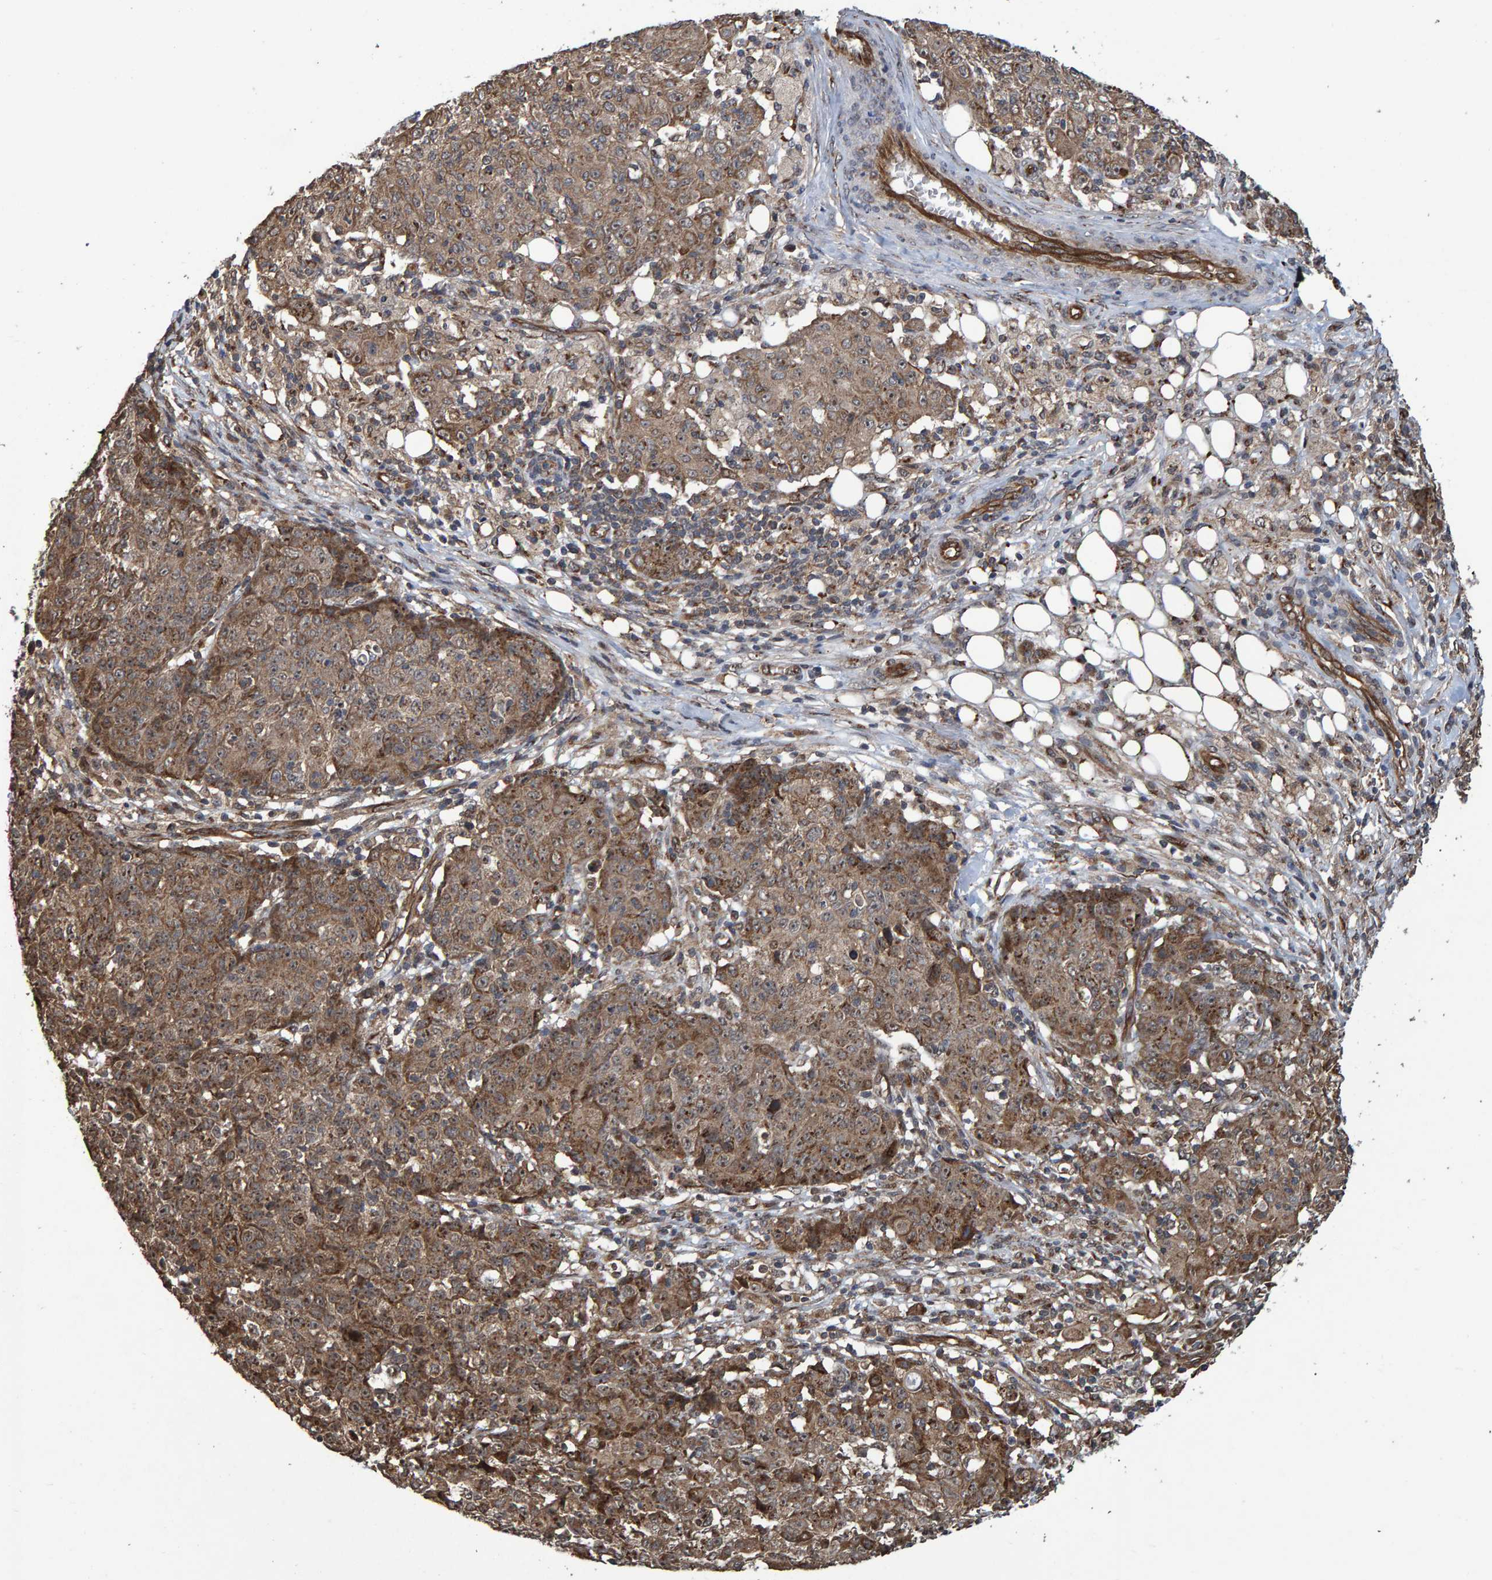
{"staining": {"intensity": "moderate", "quantity": ">75%", "location": "cytoplasmic/membranous,nuclear"}, "tissue": "ovarian cancer", "cell_type": "Tumor cells", "image_type": "cancer", "snomed": [{"axis": "morphology", "description": "Carcinoma, endometroid"}, {"axis": "topography", "description": "Ovary"}], "caption": "Protein staining of ovarian cancer (endometroid carcinoma) tissue exhibits moderate cytoplasmic/membranous and nuclear staining in approximately >75% of tumor cells.", "gene": "TRIM68", "patient": {"sex": "female", "age": 42}}